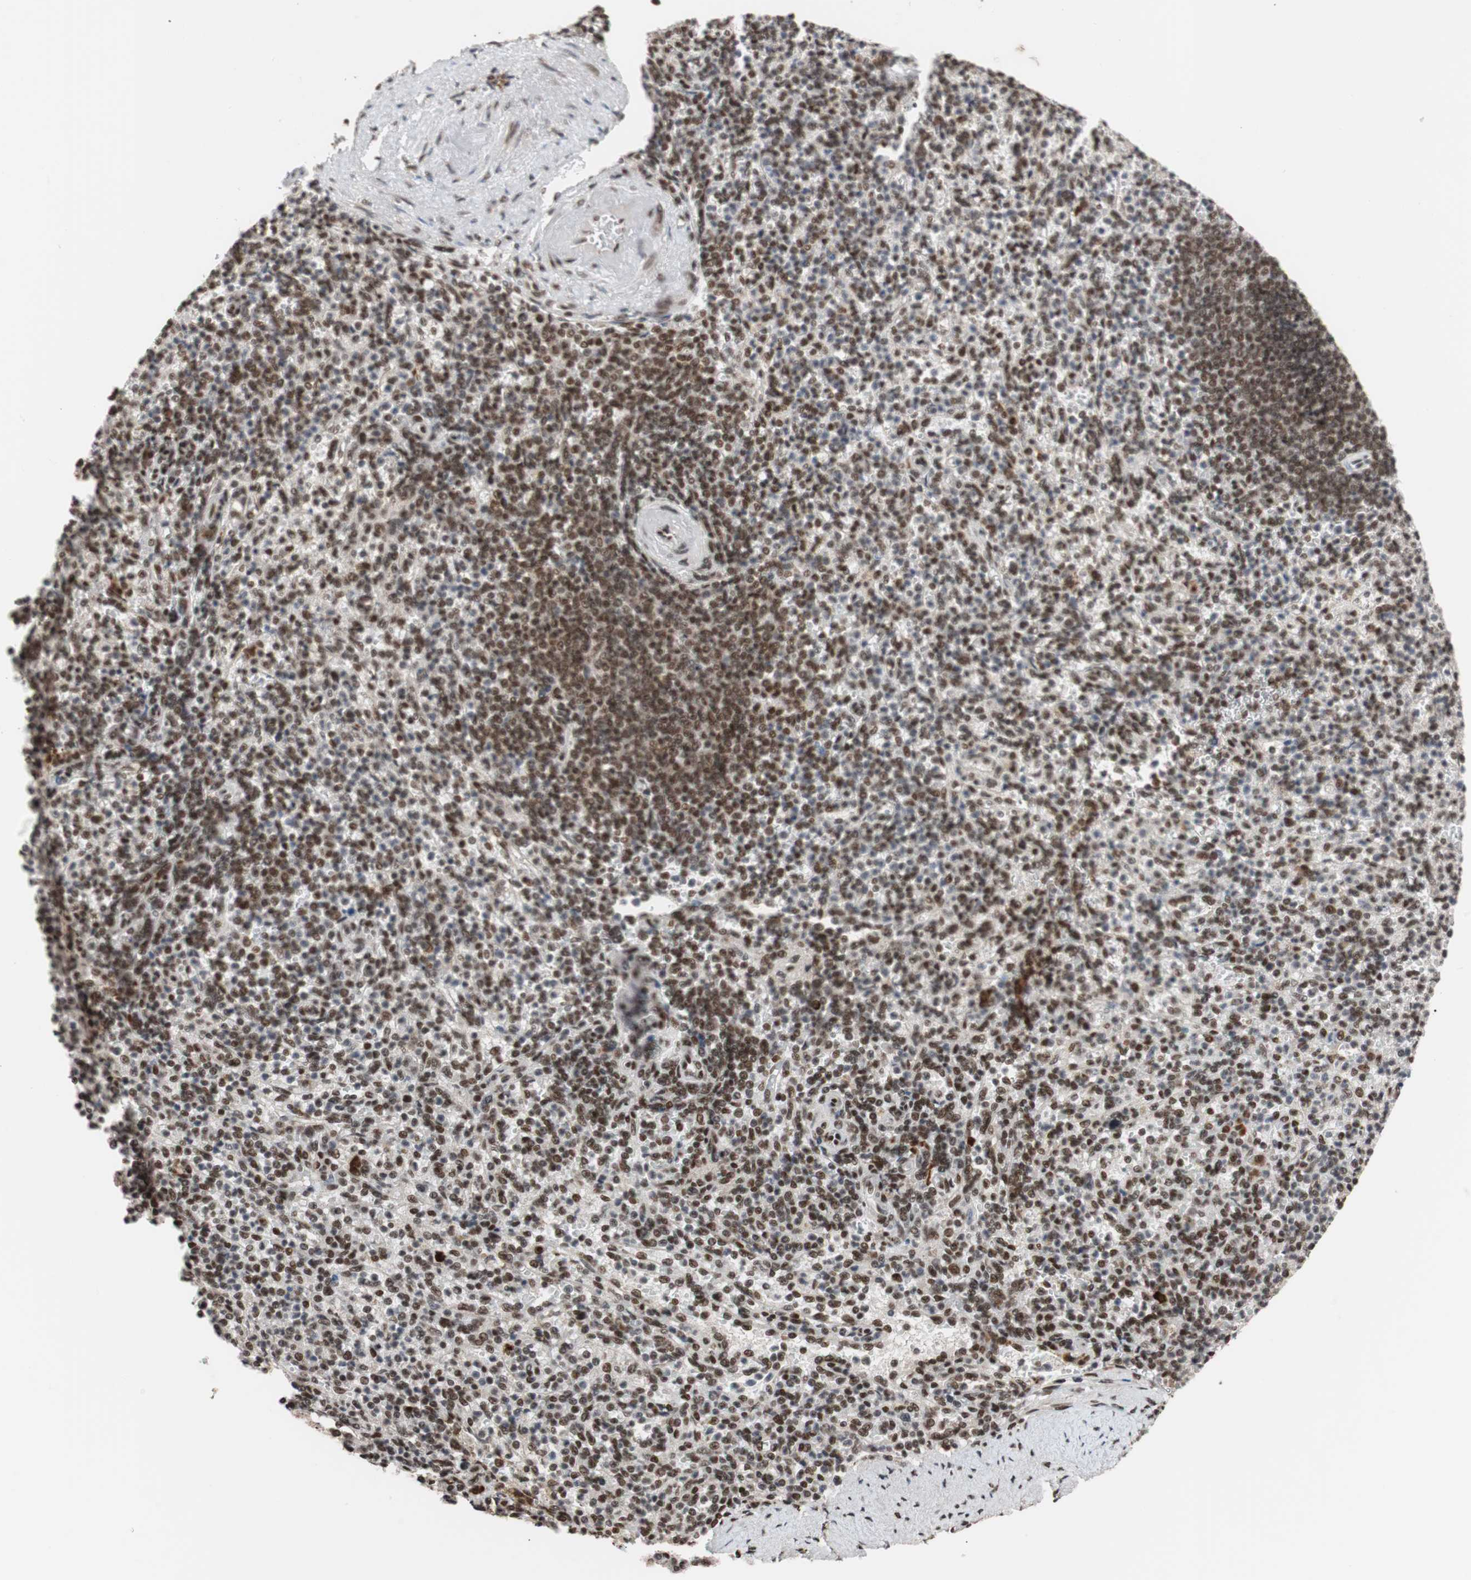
{"staining": {"intensity": "strong", "quantity": ">75%", "location": "nuclear"}, "tissue": "spleen", "cell_type": "Cells in red pulp", "image_type": "normal", "snomed": [{"axis": "morphology", "description": "Normal tissue, NOS"}, {"axis": "topography", "description": "Spleen"}], "caption": "Immunohistochemical staining of unremarkable spleen exhibits high levels of strong nuclear expression in approximately >75% of cells in red pulp. The staining was performed using DAB (3,3'-diaminobenzidine), with brown indicating positive protein expression. Nuclei are stained blue with hematoxylin.", "gene": "CHAMP1", "patient": {"sex": "female", "age": 74}}